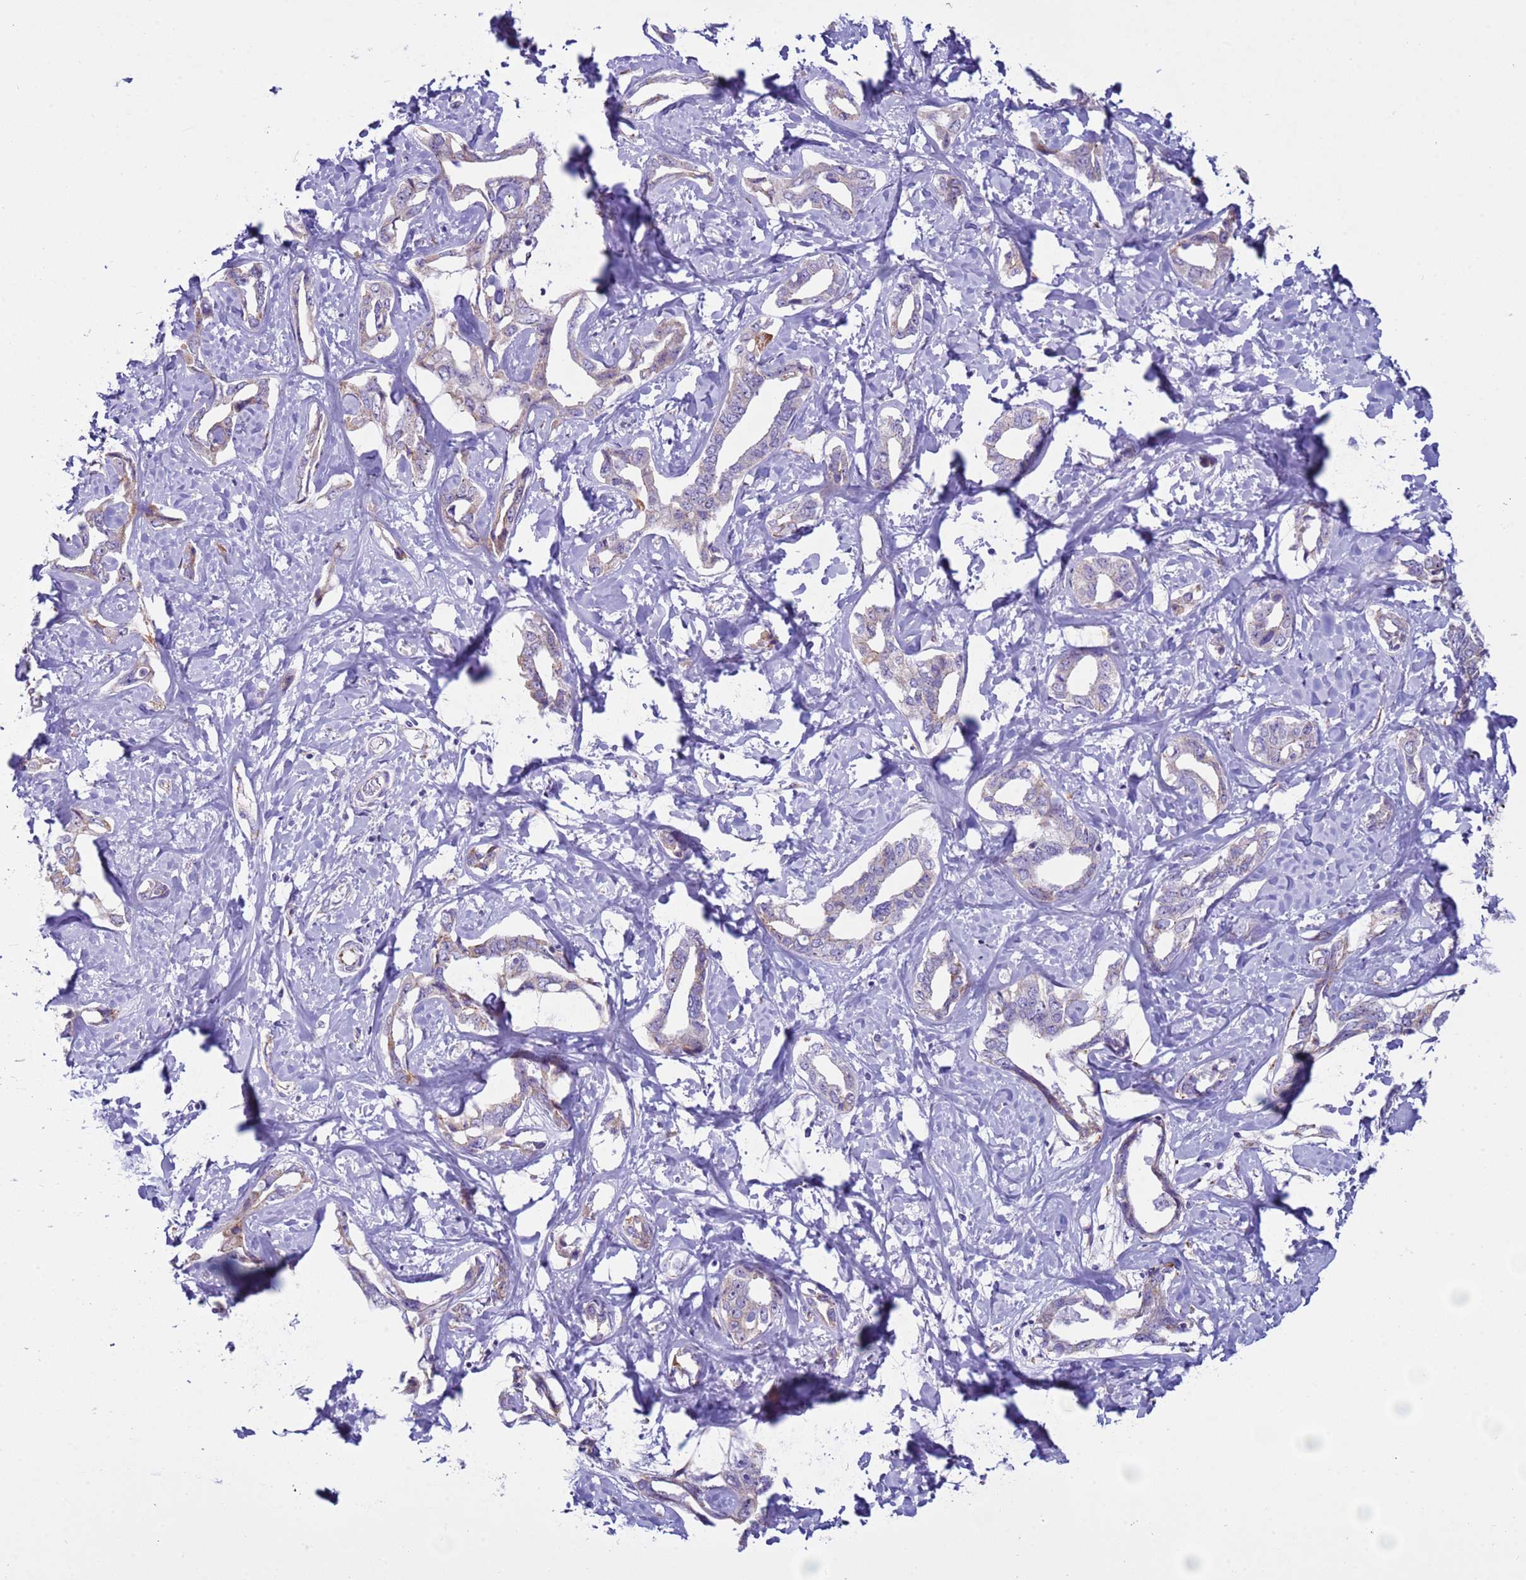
{"staining": {"intensity": "weak", "quantity": "<25%", "location": "cytoplasmic/membranous"}, "tissue": "liver cancer", "cell_type": "Tumor cells", "image_type": "cancer", "snomed": [{"axis": "morphology", "description": "Cholangiocarcinoma"}, {"axis": "topography", "description": "Liver"}], "caption": "High power microscopy image of an immunohistochemistry image of liver cancer, revealing no significant expression in tumor cells.", "gene": "NCALD", "patient": {"sex": "male", "age": 59}}